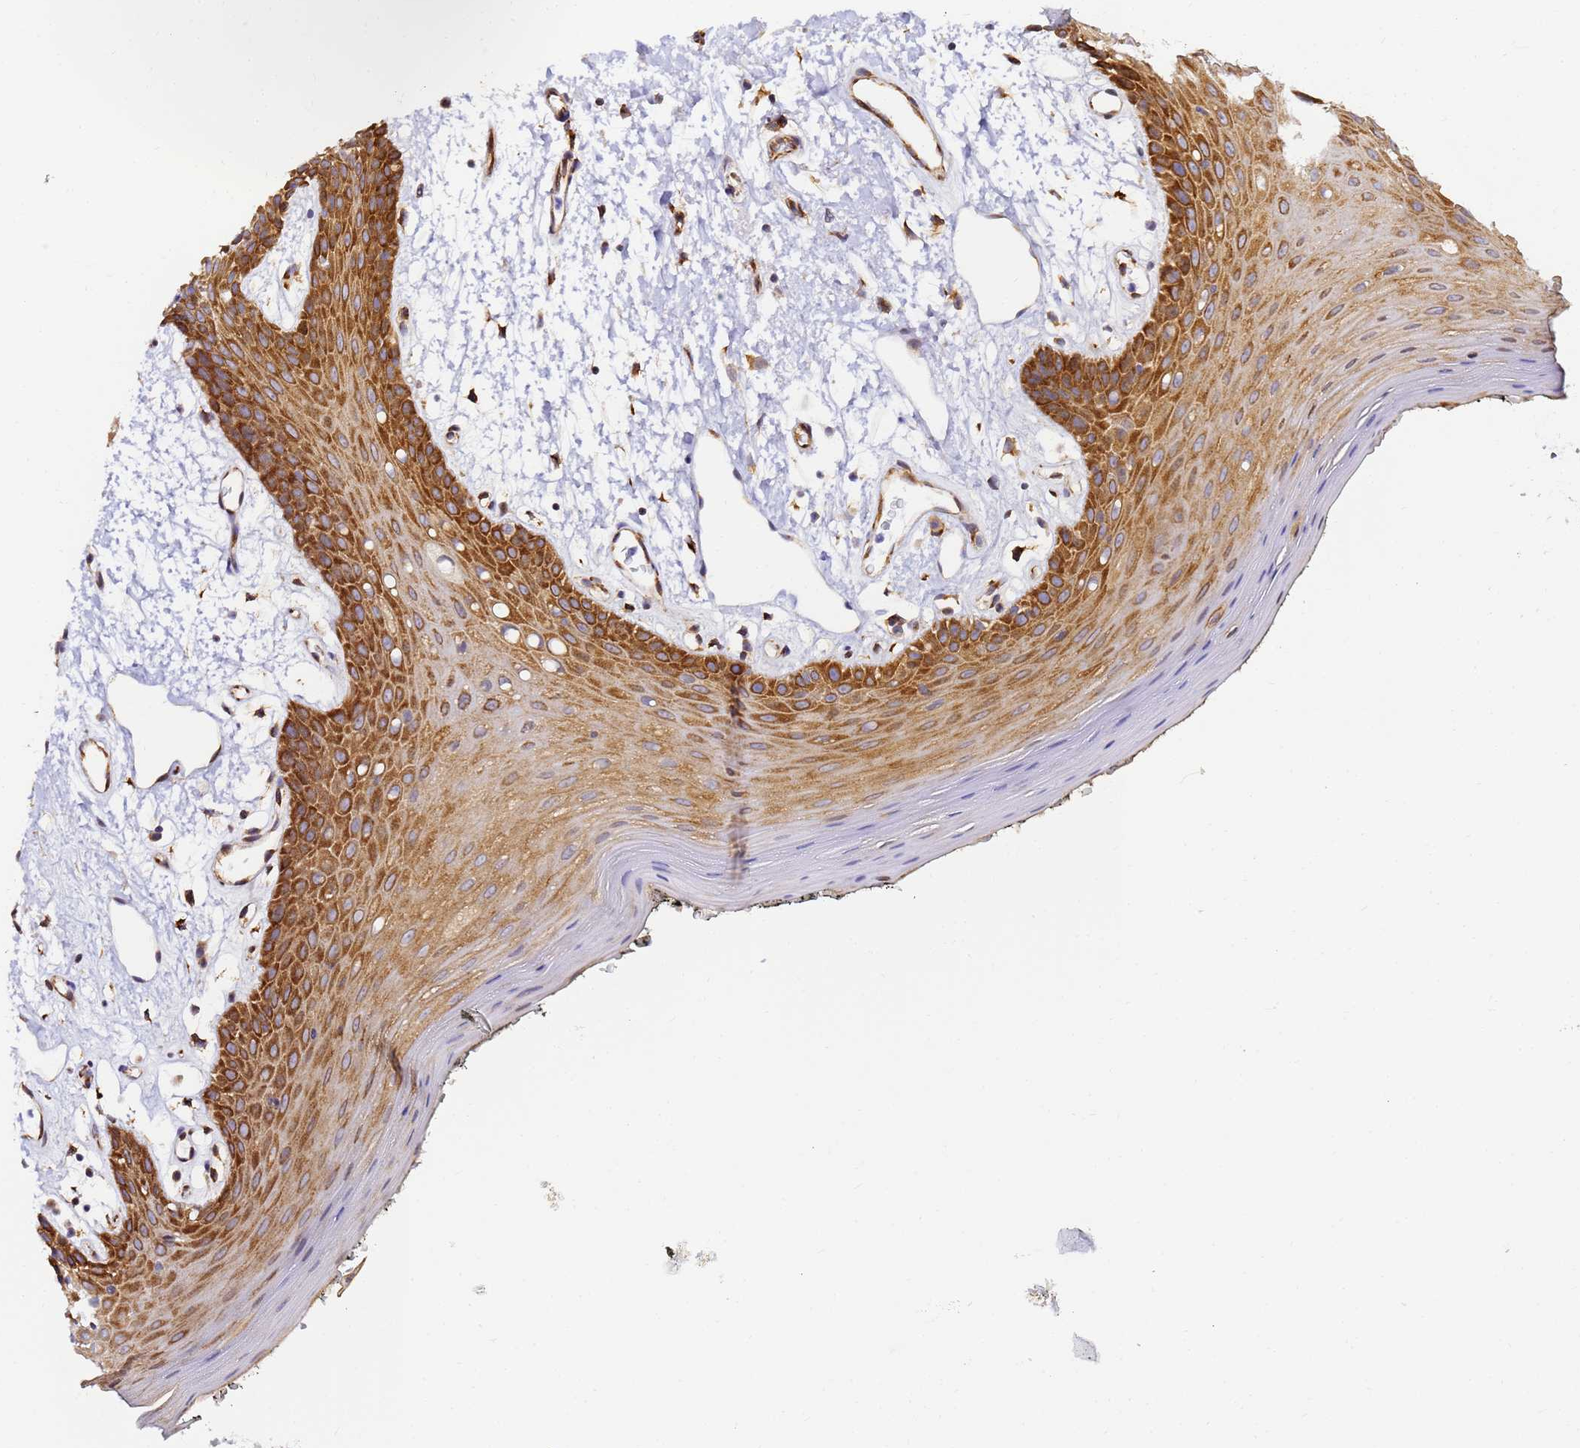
{"staining": {"intensity": "strong", "quantity": ">75%", "location": "cytoplasmic/membranous"}, "tissue": "oral mucosa", "cell_type": "Squamous epithelial cells", "image_type": "normal", "snomed": [{"axis": "morphology", "description": "Normal tissue, NOS"}, {"axis": "topography", "description": "Oral tissue"}, {"axis": "topography", "description": "Tounge, NOS"}], "caption": "Immunohistochemical staining of normal human oral mucosa displays high levels of strong cytoplasmic/membranous staining in approximately >75% of squamous epithelial cells. (Brightfield microscopy of DAB IHC at high magnification).", "gene": "POM121C", "patient": {"sex": "female", "age": 59}}